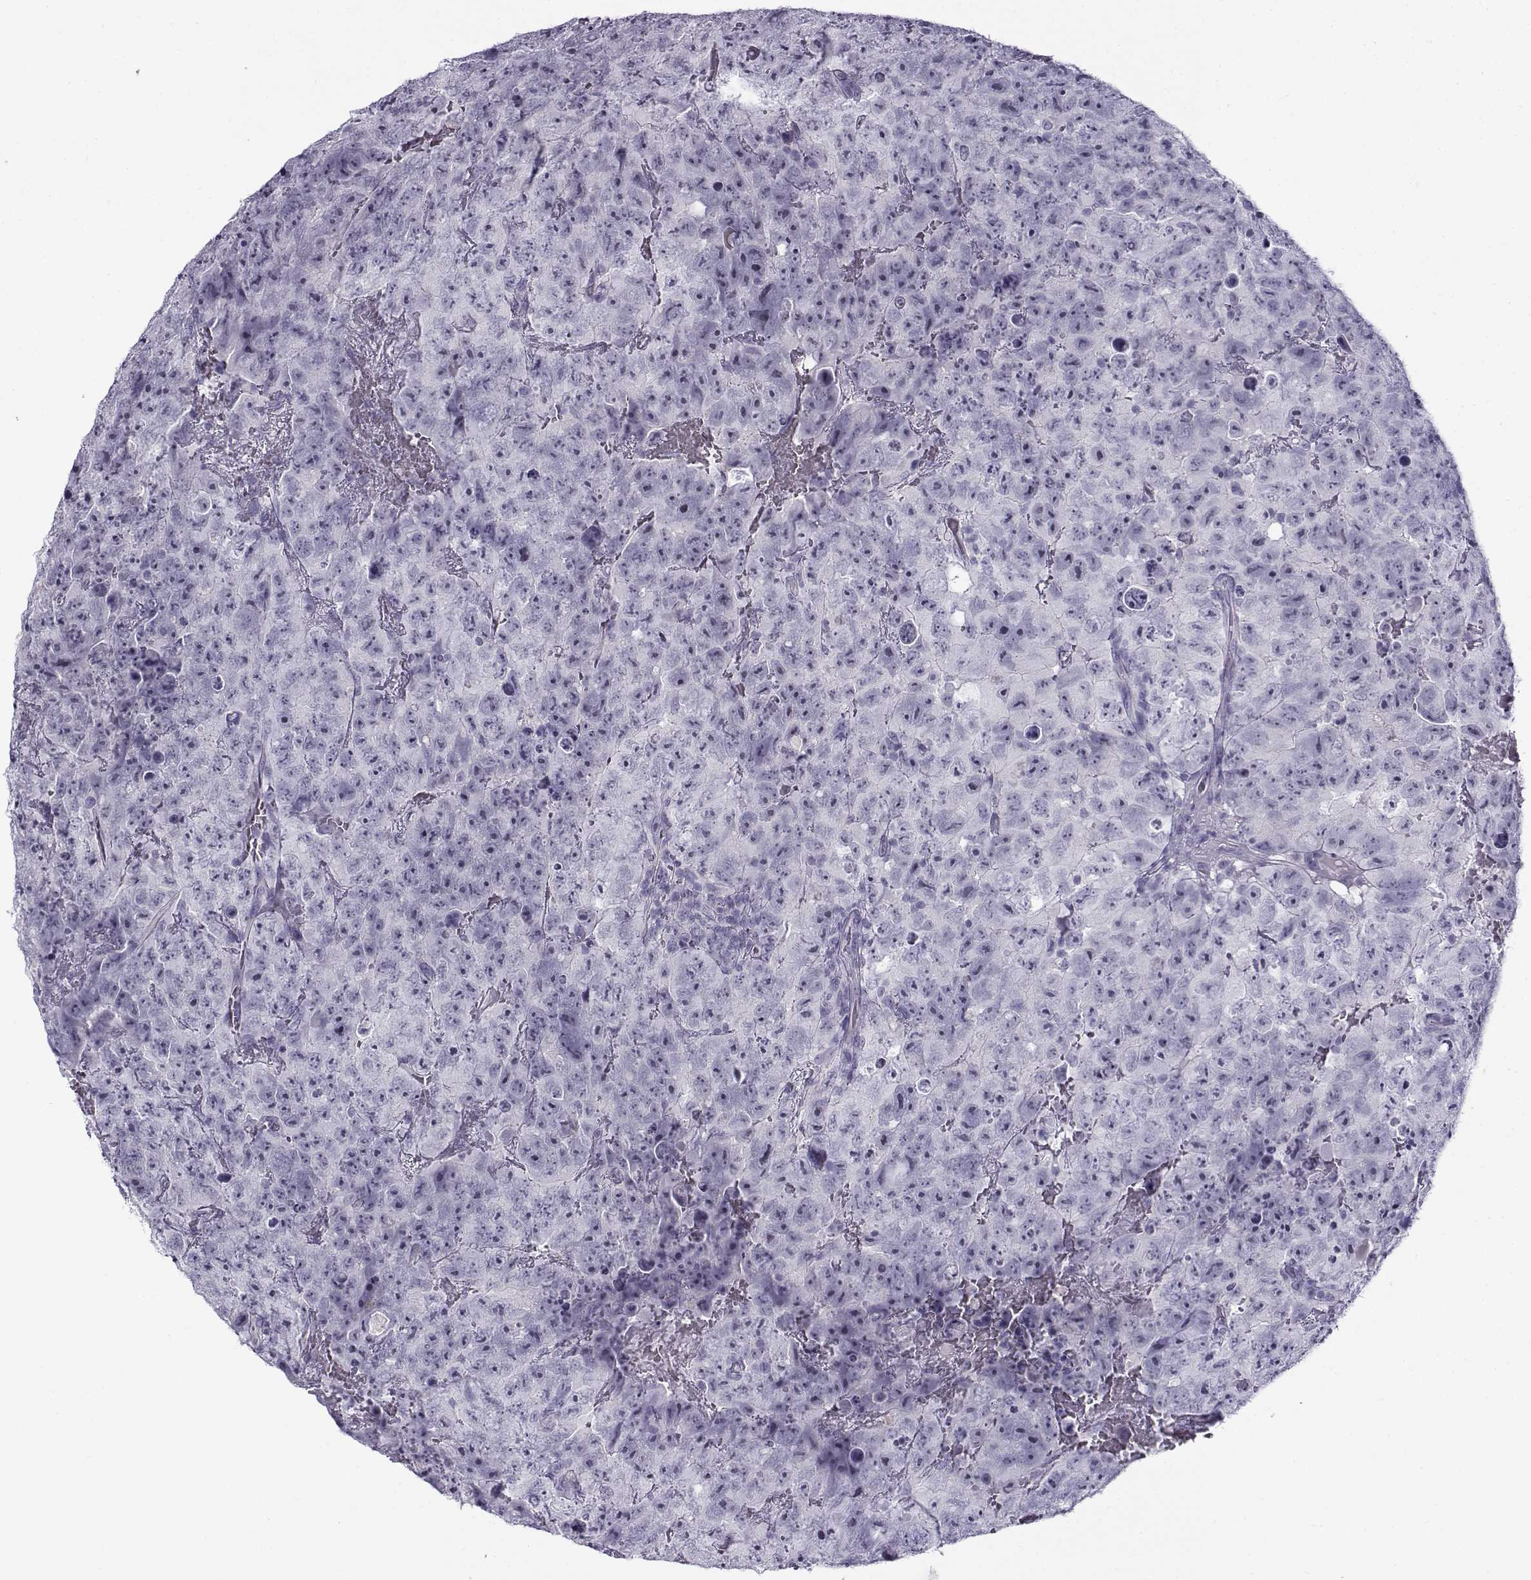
{"staining": {"intensity": "negative", "quantity": "none", "location": "none"}, "tissue": "testis cancer", "cell_type": "Tumor cells", "image_type": "cancer", "snomed": [{"axis": "morphology", "description": "Carcinoma, Embryonal, NOS"}, {"axis": "topography", "description": "Testis"}], "caption": "DAB (3,3'-diaminobenzidine) immunohistochemical staining of human testis cancer reveals no significant positivity in tumor cells. Brightfield microscopy of immunohistochemistry (IHC) stained with DAB (brown) and hematoxylin (blue), captured at high magnification.", "gene": "GTSF1L", "patient": {"sex": "male", "age": 24}}